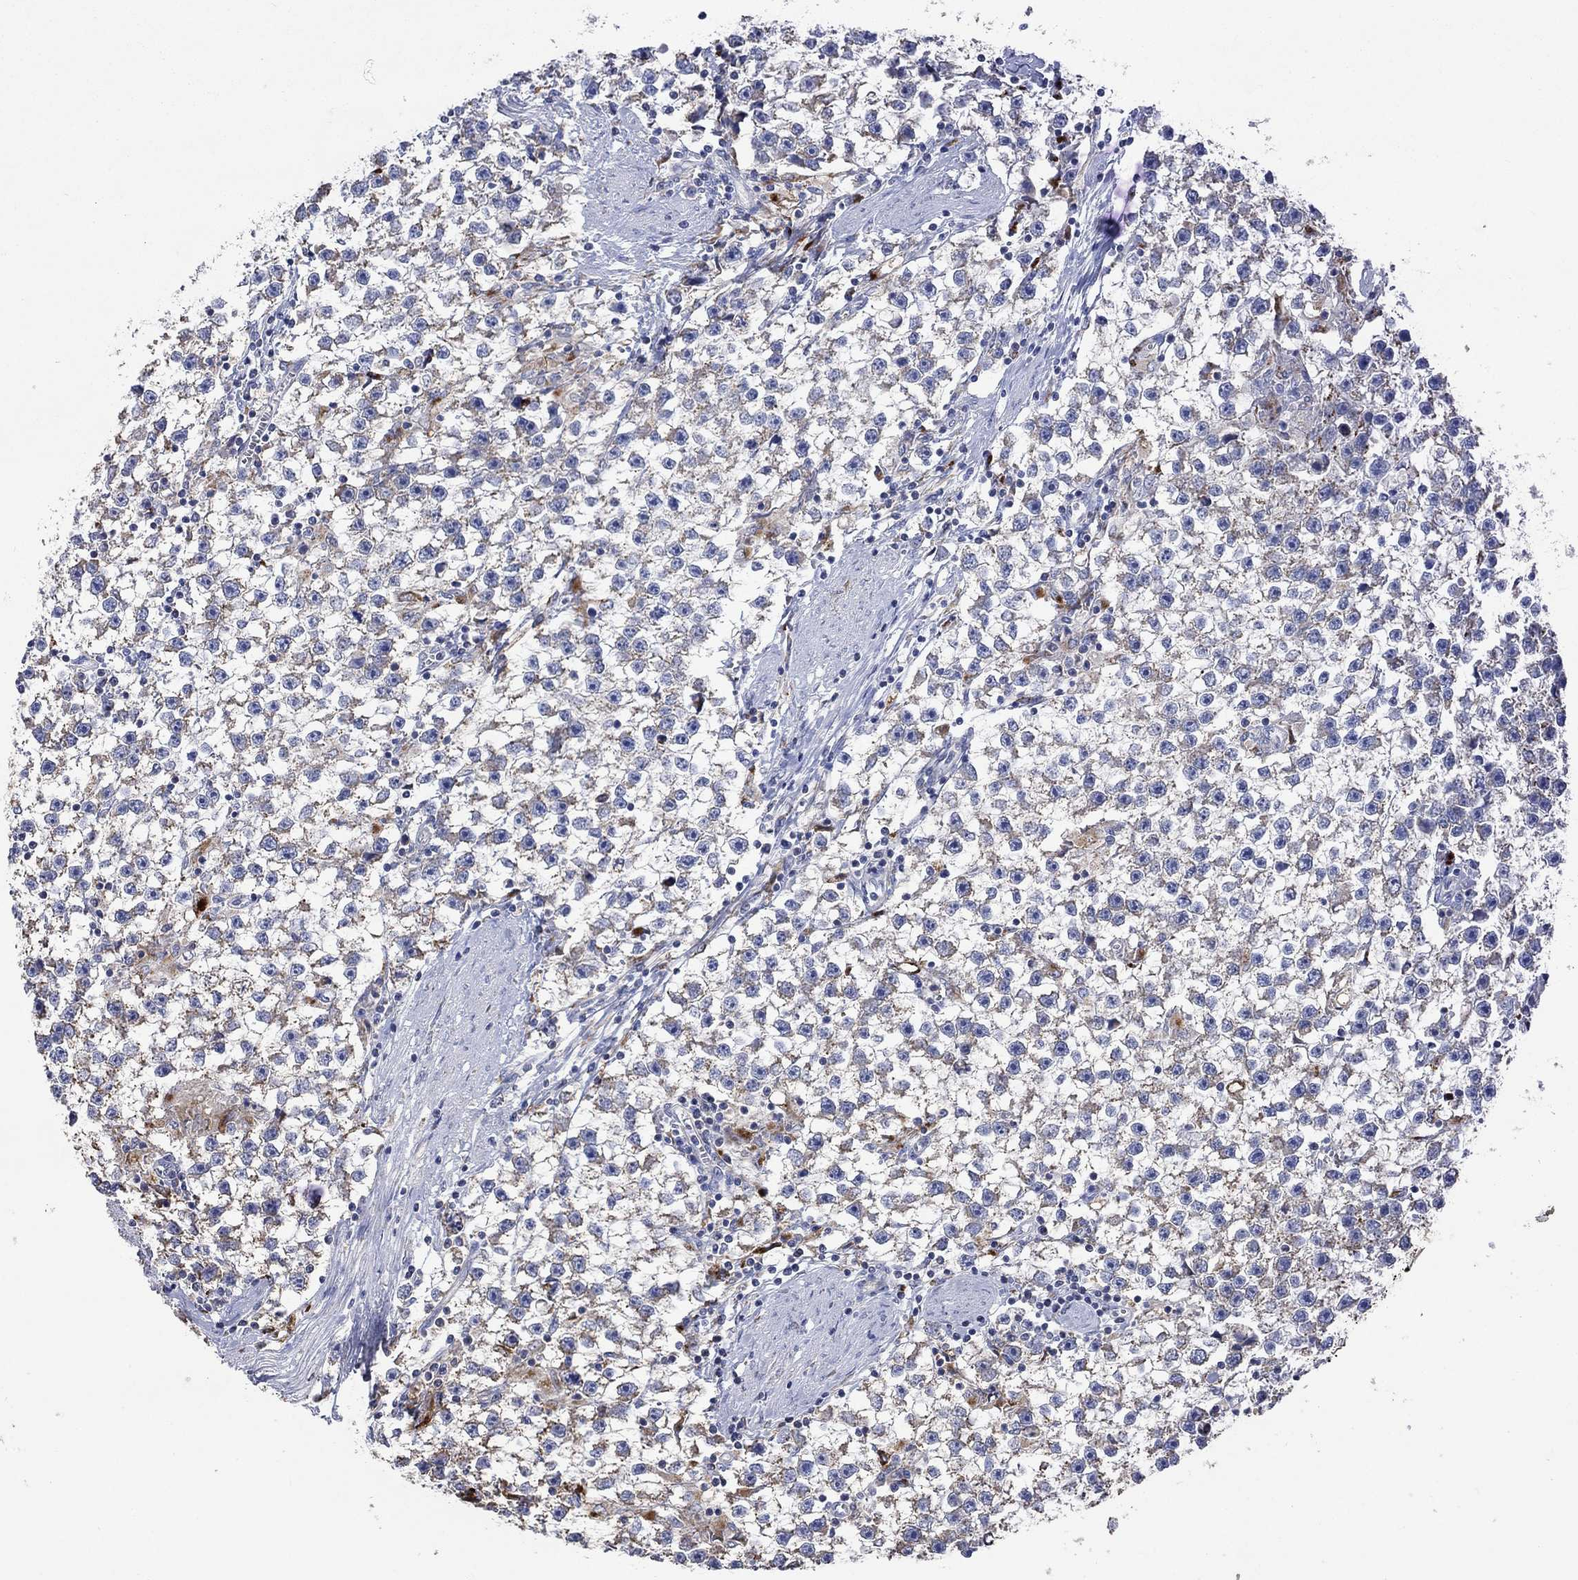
{"staining": {"intensity": "moderate", "quantity": "<25%", "location": "cytoplasmic/membranous"}, "tissue": "testis cancer", "cell_type": "Tumor cells", "image_type": "cancer", "snomed": [{"axis": "morphology", "description": "Seminoma, NOS"}, {"axis": "topography", "description": "Testis"}], "caption": "The image reveals immunohistochemical staining of testis cancer (seminoma). There is moderate cytoplasmic/membranous positivity is appreciated in about <25% of tumor cells.", "gene": "UGT8", "patient": {"sex": "male", "age": 59}}